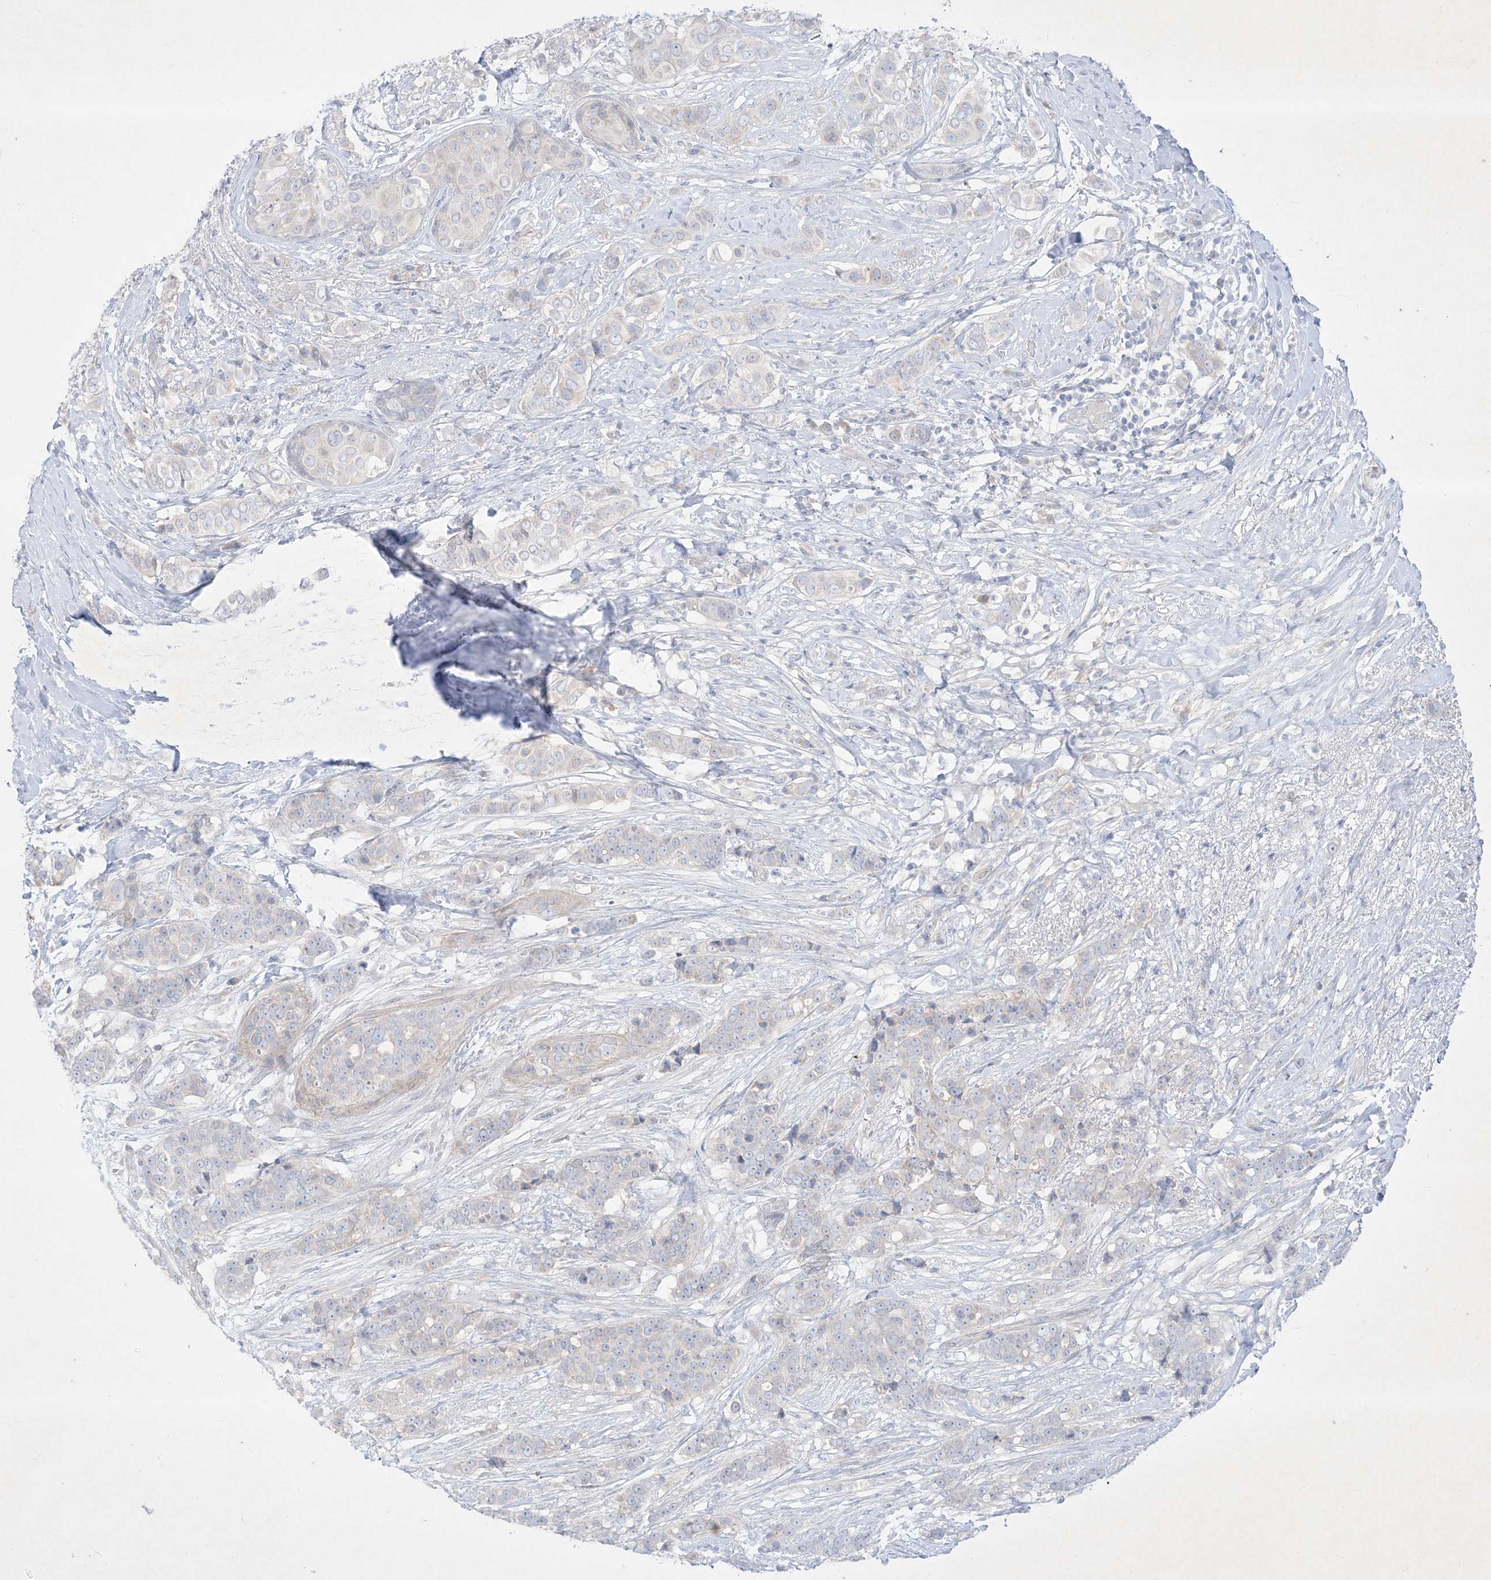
{"staining": {"intensity": "negative", "quantity": "none", "location": "none"}, "tissue": "breast cancer", "cell_type": "Tumor cells", "image_type": "cancer", "snomed": [{"axis": "morphology", "description": "Lobular carcinoma"}, {"axis": "topography", "description": "Breast"}], "caption": "This is an immunohistochemistry micrograph of human breast cancer (lobular carcinoma). There is no staining in tumor cells.", "gene": "PLEKHA3", "patient": {"sex": "female", "age": 51}}